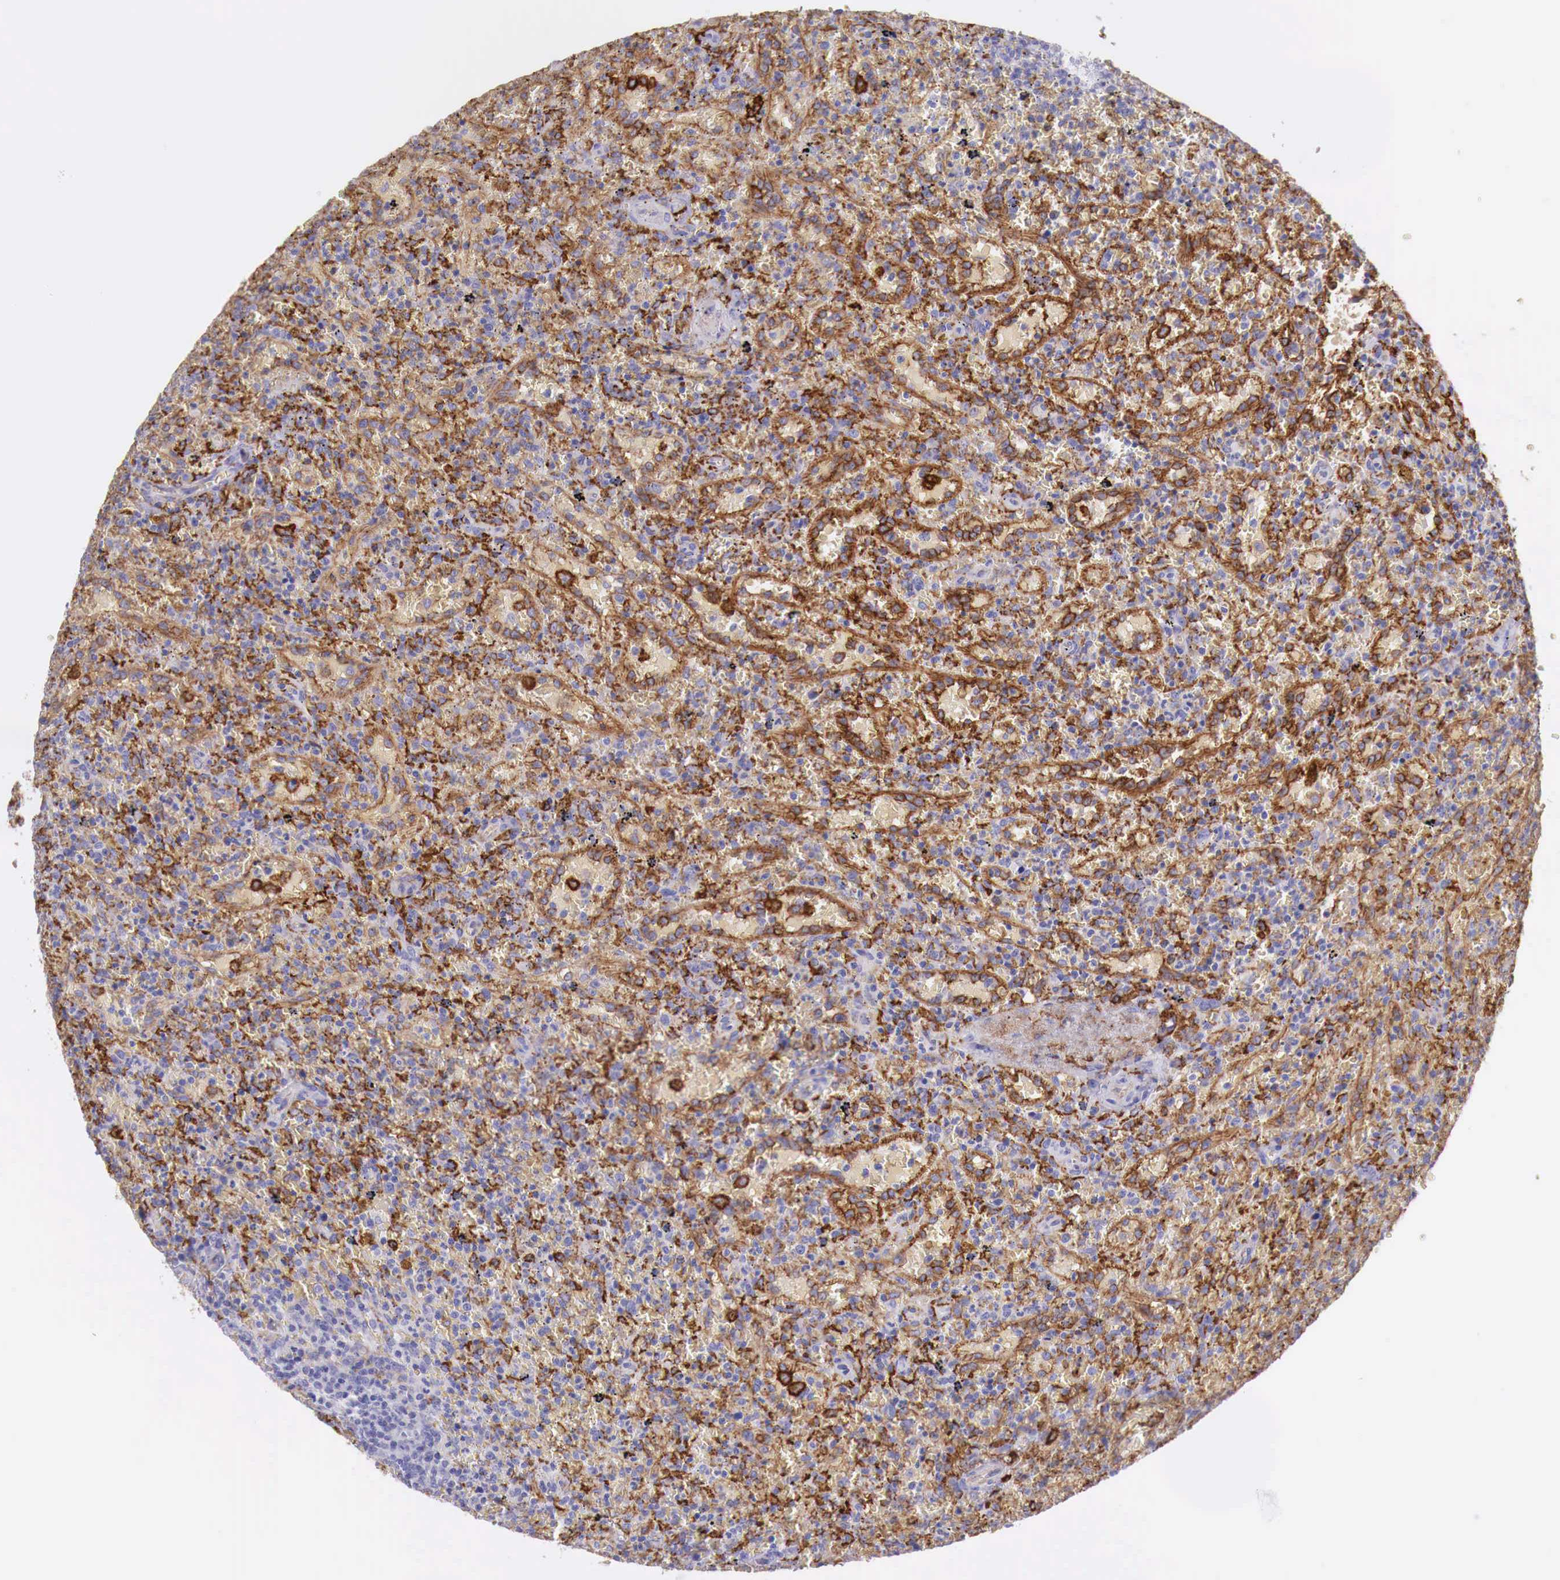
{"staining": {"intensity": "negative", "quantity": "none", "location": "none"}, "tissue": "lymphoma", "cell_type": "Tumor cells", "image_type": "cancer", "snomed": [{"axis": "morphology", "description": "Malignant lymphoma, non-Hodgkin's type, High grade"}, {"axis": "topography", "description": "Spleen"}, {"axis": "topography", "description": "Lymph node"}], "caption": "Tumor cells show no significant protein positivity in lymphoma. (IHC, brightfield microscopy, high magnification).", "gene": "MSR1", "patient": {"sex": "female", "age": 70}}